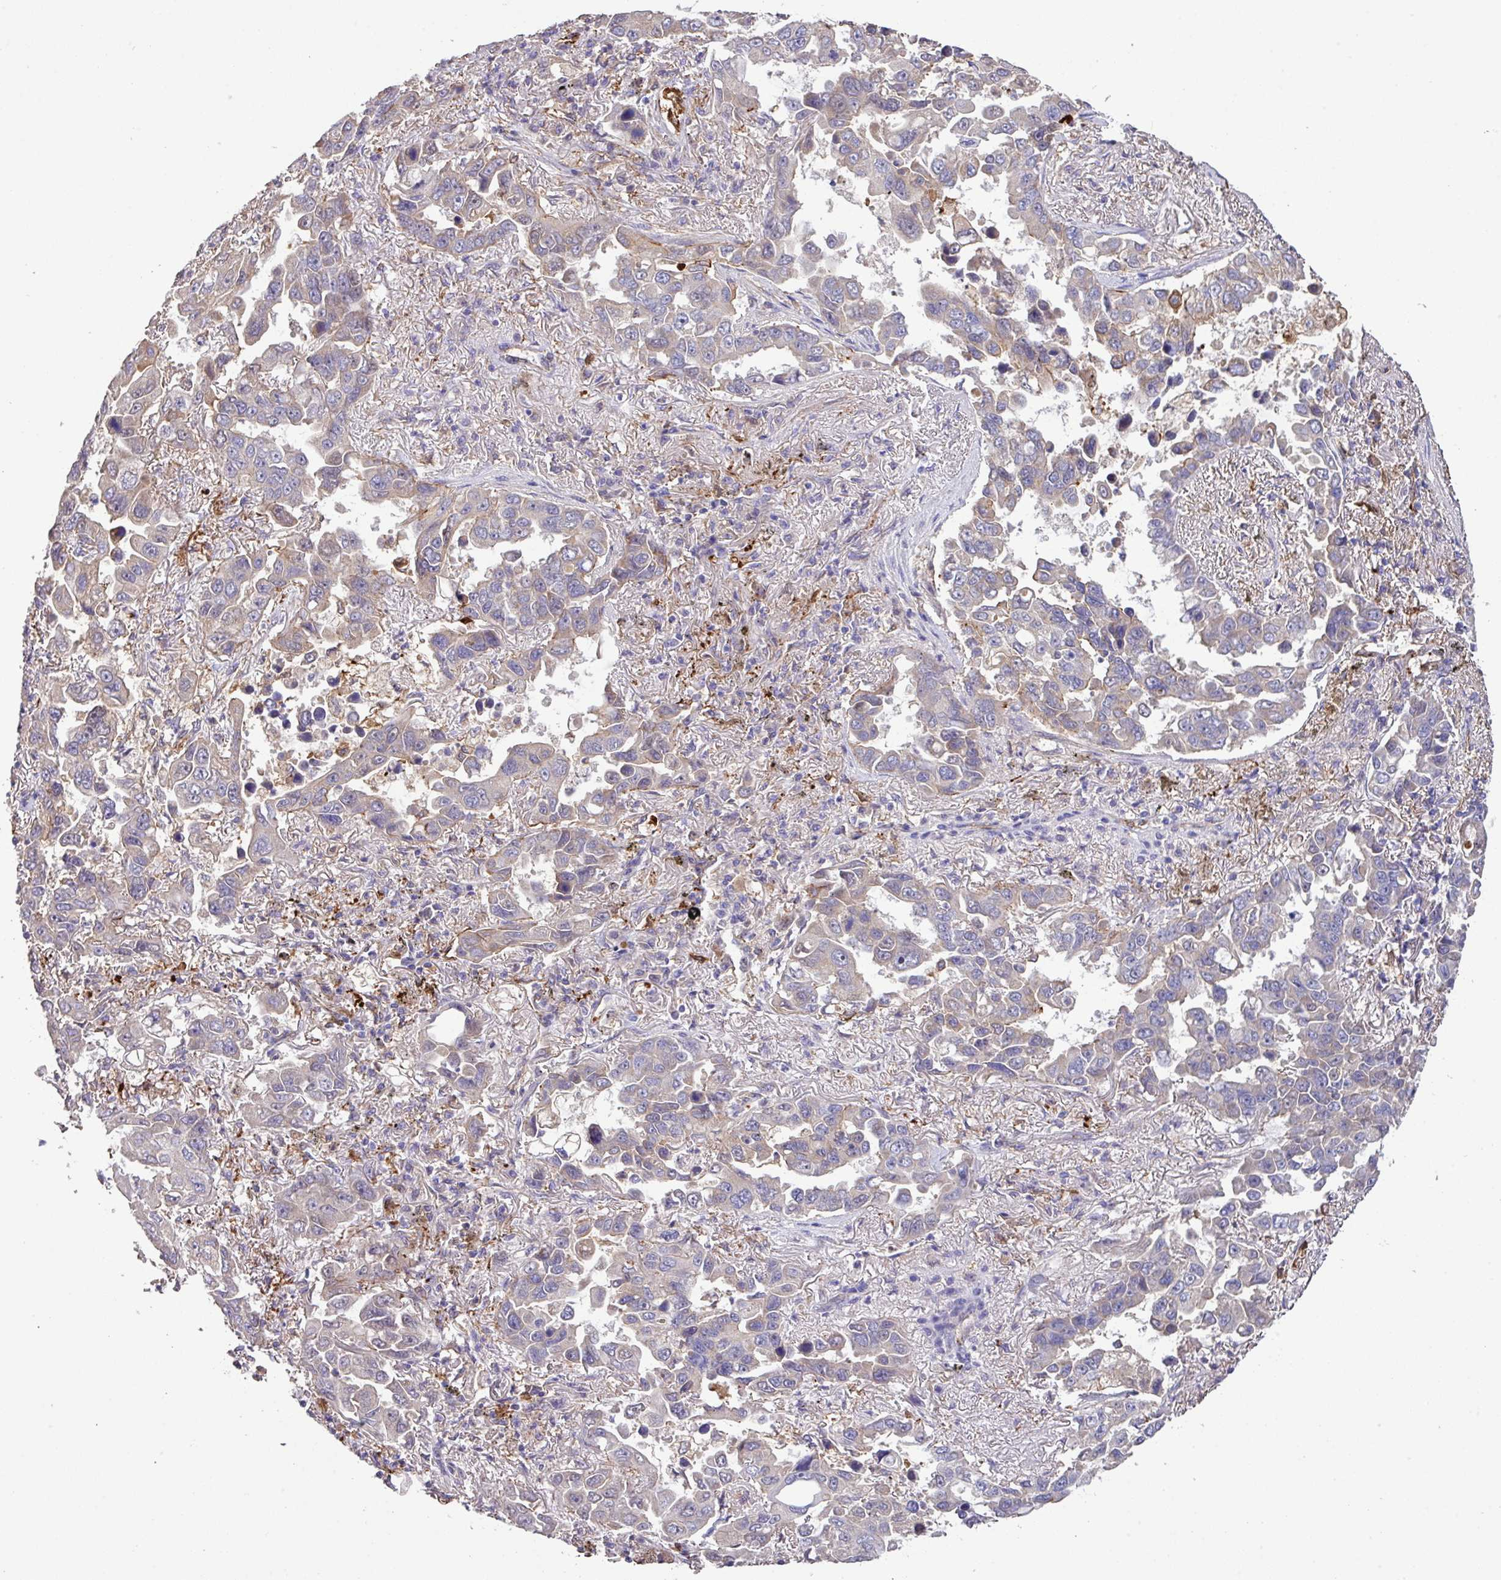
{"staining": {"intensity": "weak", "quantity": "<25%", "location": "cytoplasmic/membranous"}, "tissue": "lung cancer", "cell_type": "Tumor cells", "image_type": "cancer", "snomed": [{"axis": "morphology", "description": "Adenocarcinoma, NOS"}, {"axis": "topography", "description": "Lung"}], "caption": "IHC photomicrograph of neoplastic tissue: lung cancer (adenocarcinoma) stained with DAB (3,3'-diaminobenzidine) exhibits no significant protein expression in tumor cells. (Brightfield microscopy of DAB (3,3'-diaminobenzidine) immunohistochemistry at high magnification).", "gene": "LRRC53", "patient": {"sex": "male", "age": 64}}